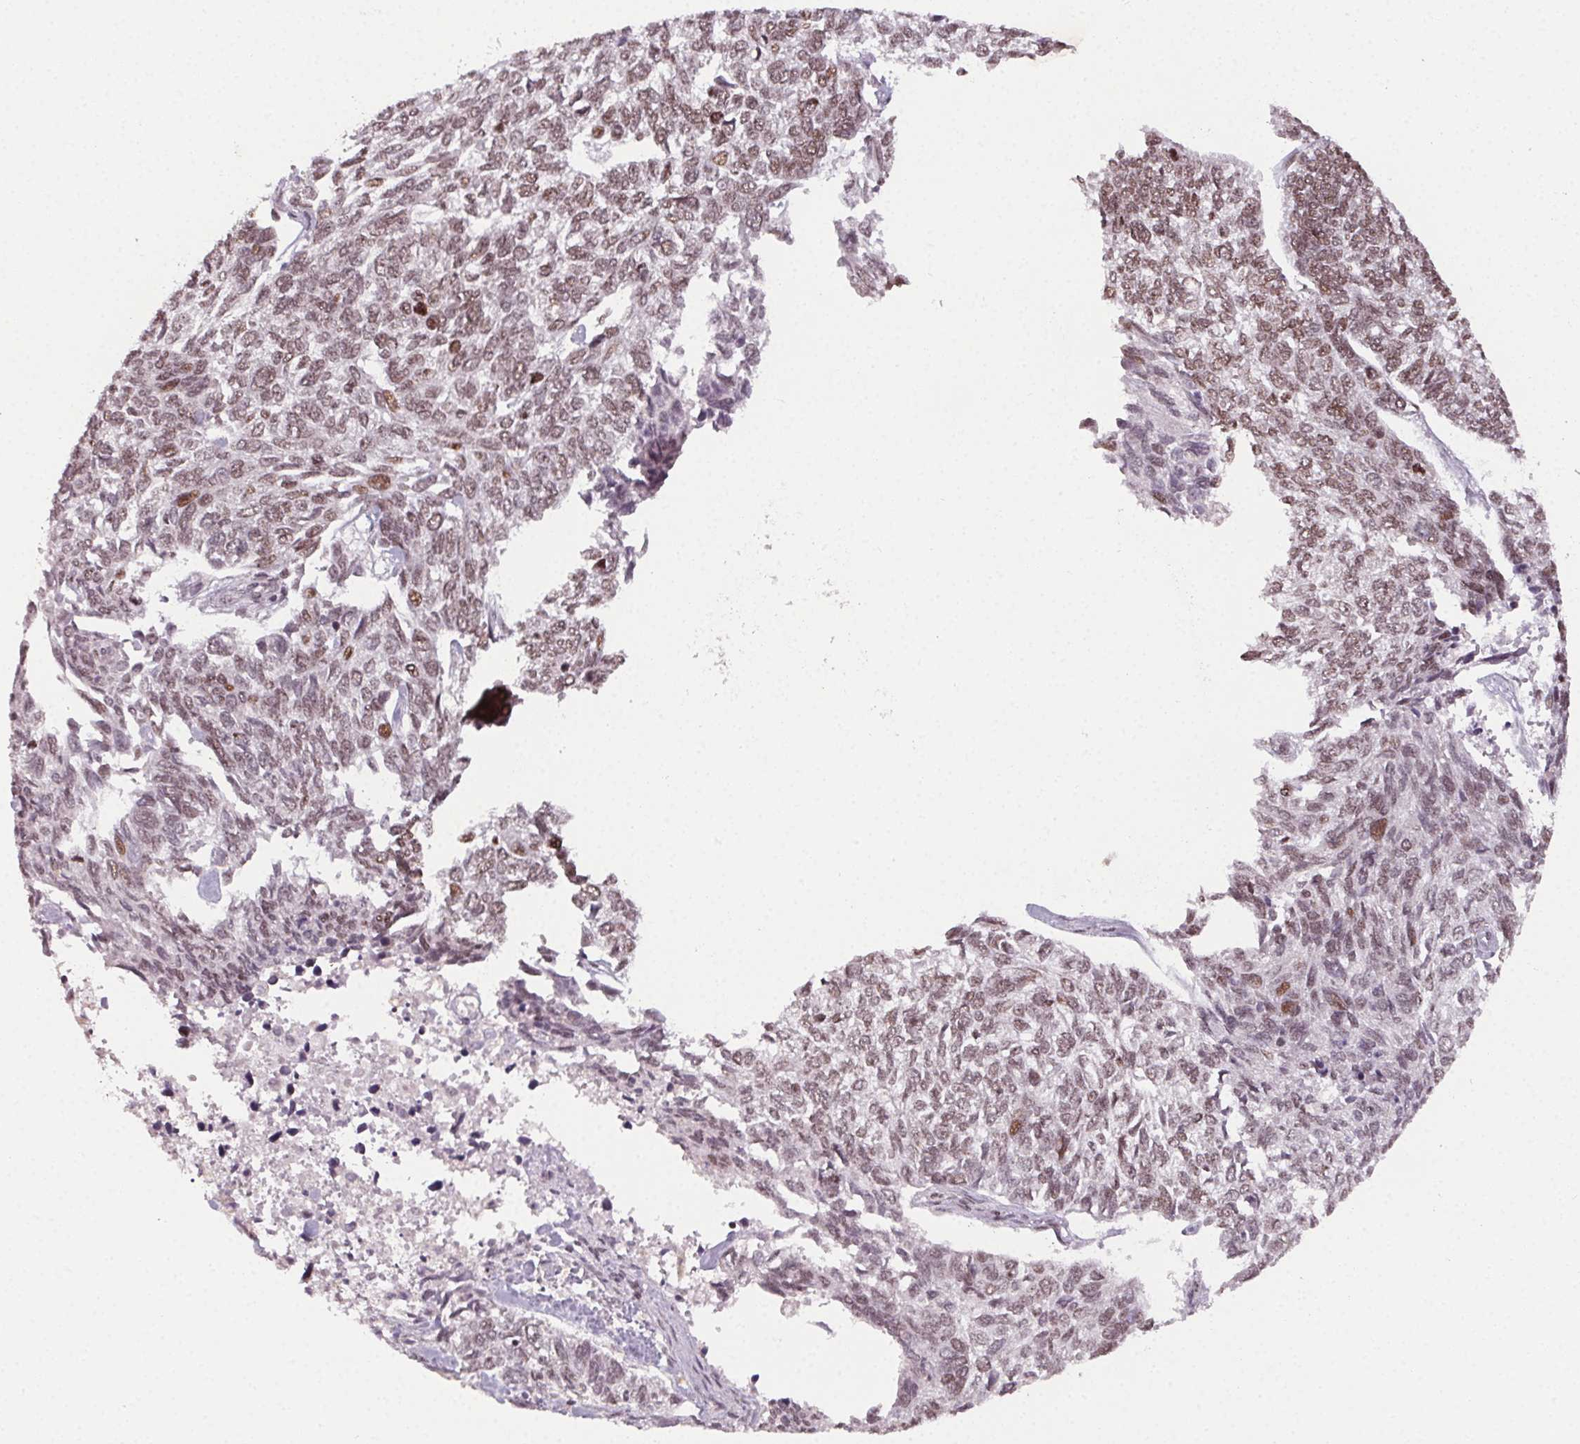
{"staining": {"intensity": "moderate", "quantity": ">75%", "location": "nuclear"}, "tissue": "skin cancer", "cell_type": "Tumor cells", "image_type": "cancer", "snomed": [{"axis": "morphology", "description": "Basal cell carcinoma"}, {"axis": "topography", "description": "Skin"}], "caption": "Moderate nuclear staining is identified in about >75% of tumor cells in skin cancer (basal cell carcinoma).", "gene": "KMT2A", "patient": {"sex": "female", "age": 65}}